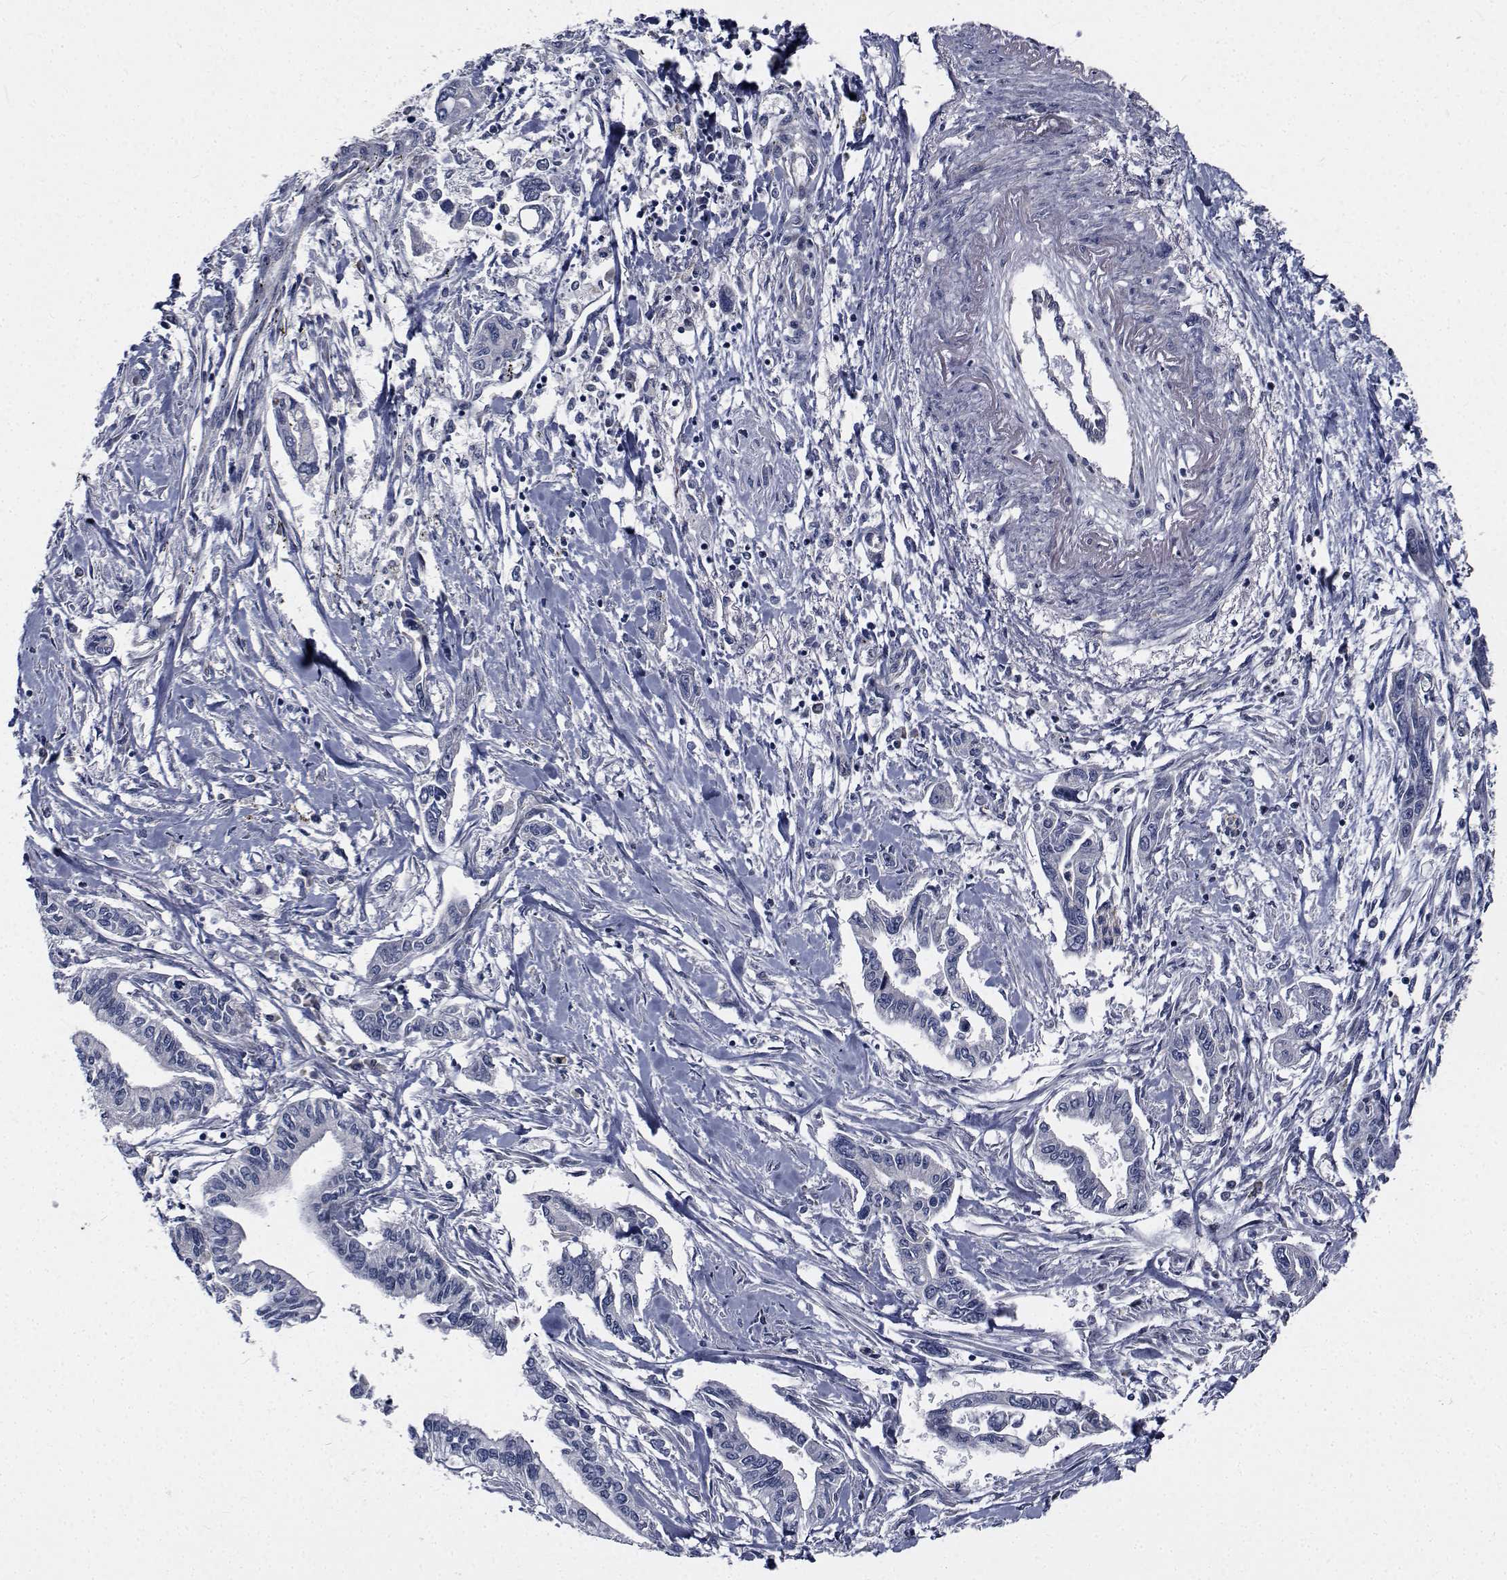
{"staining": {"intensity": "negative", "quantity": "none", "location": "none"}, "tissue": "pancreatic cancer", "cell_type": "Tumor cells", "image_type": "cancer", "snomed": [{"axis": "morphology", "description": "Adenocarcinoma, NOS"}, {"axis": "topography", "description": "Pancreas"}], "caption": "DAB immunohistochemical staining of human pancreatic adenocarcinoma demonstrates no significant staining in tumor cells.", "gene": "TTBK1", "patient": {"sex": "male", "age": 60}}